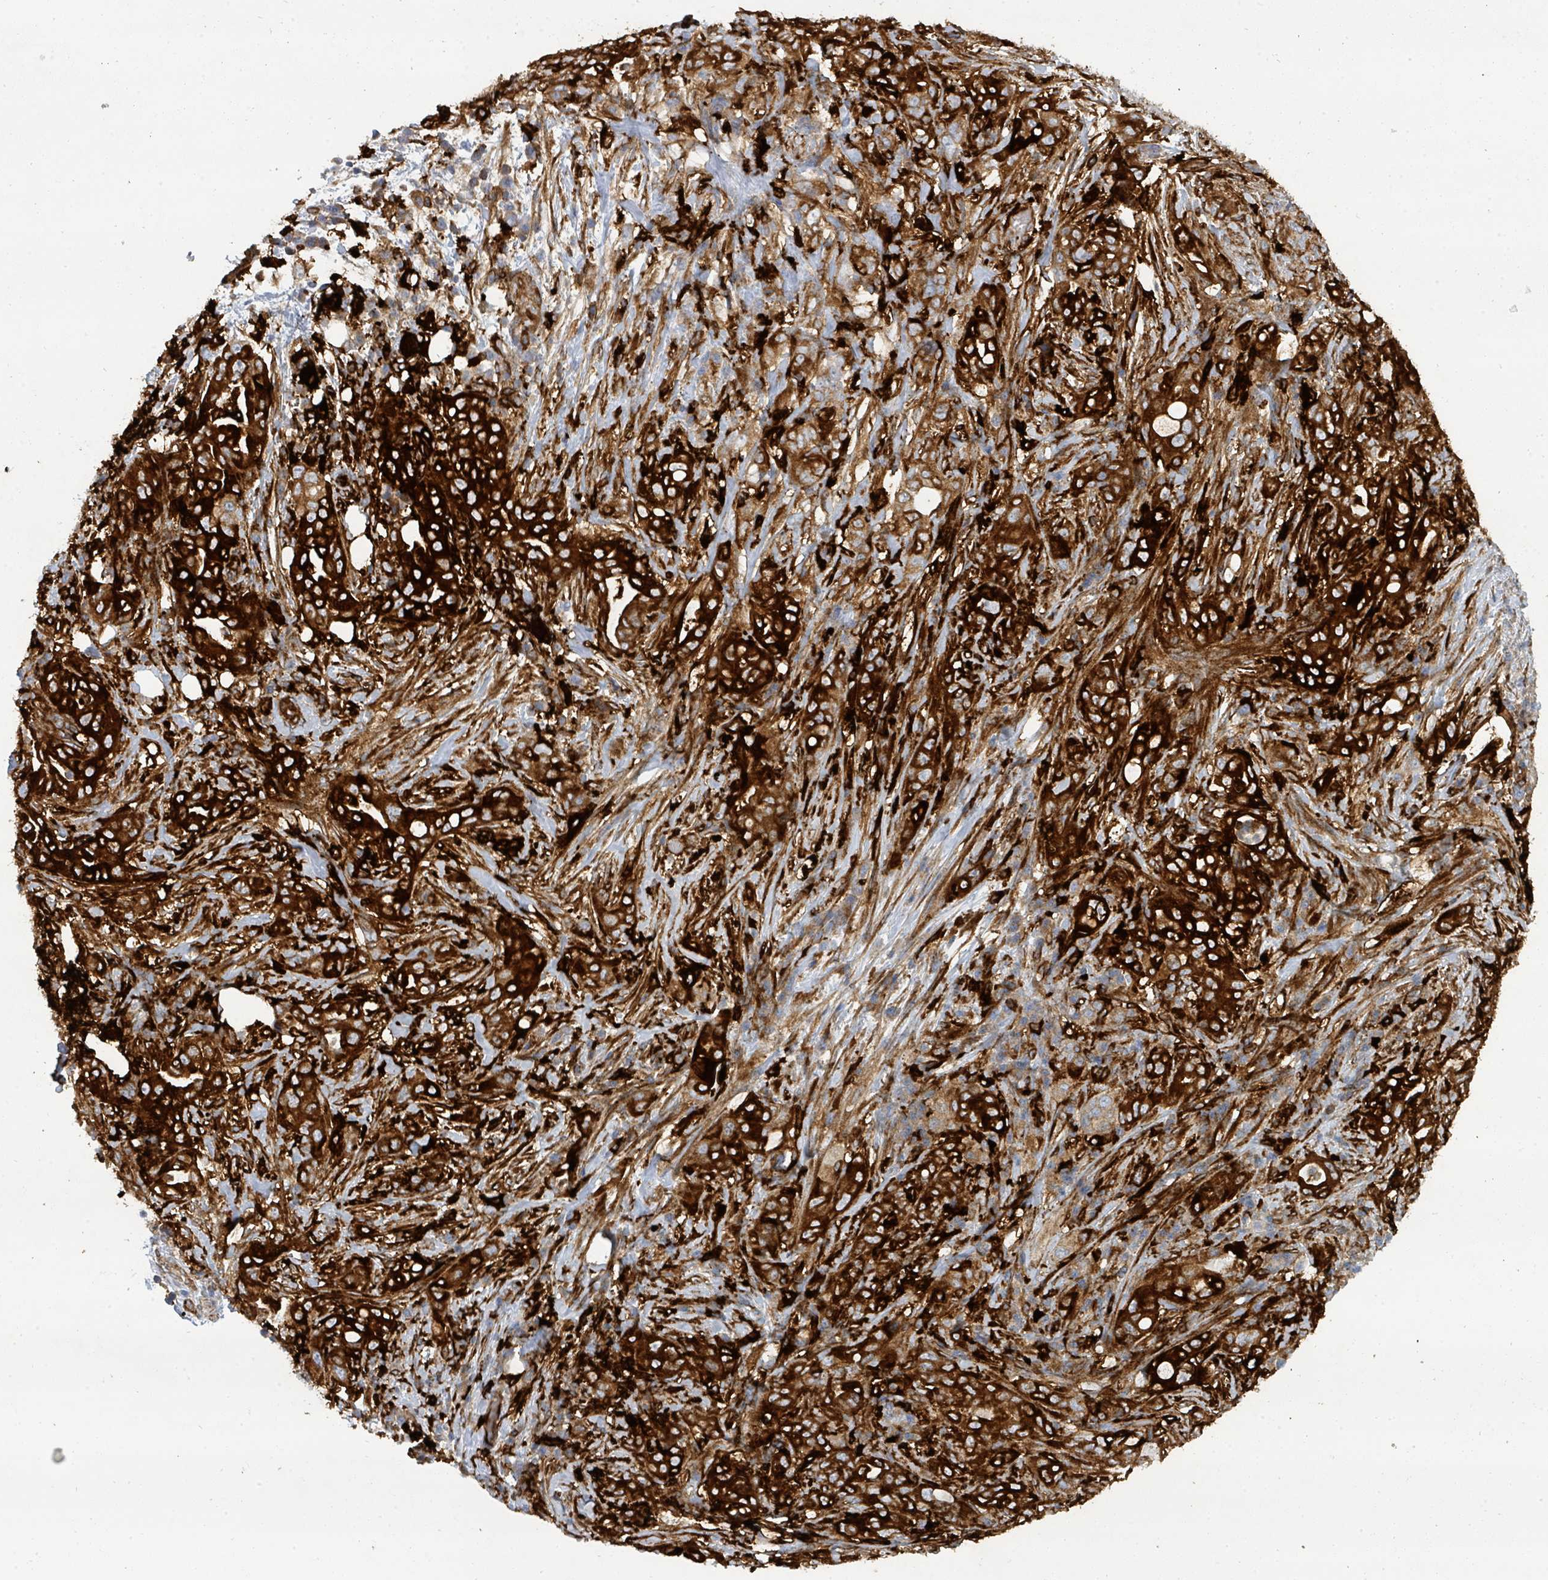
{"staining": {"intensity": "strong", "quantity": ">75%", "location": "cytoplasmic/membranous"}, "tissue": "pancreatic cancer", "cell_type": "Tumor cells", "image_type": "cancer", "snomed": [{"axis": "morphology", "description": "Normal tissue, NOS"}, {"axis": "morphology", "description": "Adenocarcinoma, NOS"}, {"axis": "topography", "description": "Lymph node"}, {"axis": "topography", "description": "Pancreas"}], "caption": "Immunohistochemical staining of pancreatic adenocarcinoma reveals strong cytoplasmic/membranous protein expression in approximately >75% of tumor cells. Ihc stains the protein of interest in brown and the nuclei are stained blue.", "gene": "IFIT1", "patient": {"sex": "female", "age": 67}}